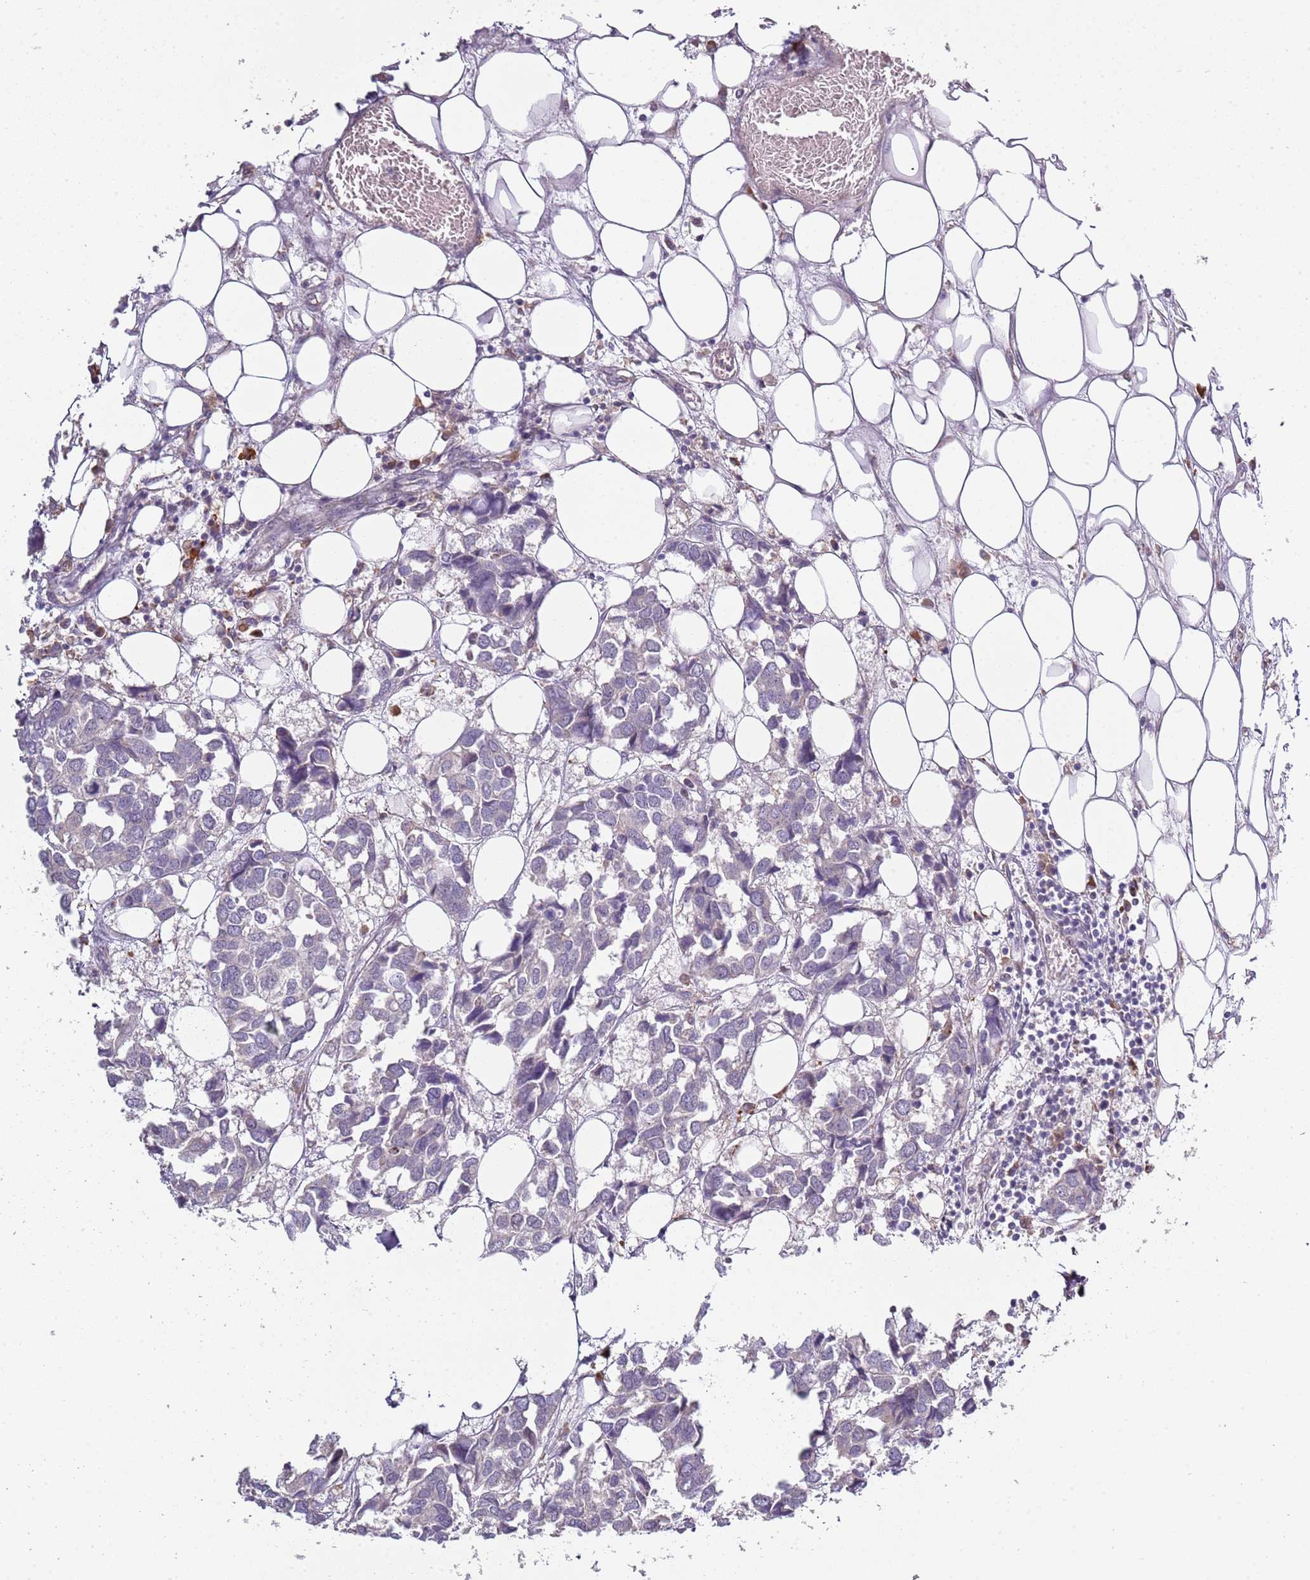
{"staining": {"intensity": "negative", "quantity": "none", "location": "none"}, "tissue": "breast cancer", "cell_type": "Tumor cells", "image_type": "cancer", "snomed": [{"axis": "morphology", "description": "Duct carcinoma"}, {"axis": "topography", "description": "Breast"}], "caption": "This is a micrograph of IHC staining of invasive ductal carcinoma (breast), which shows no positivity in tumor cells.", "gene": "UCMA", "patient": {"sex": "female", "age": 83}}